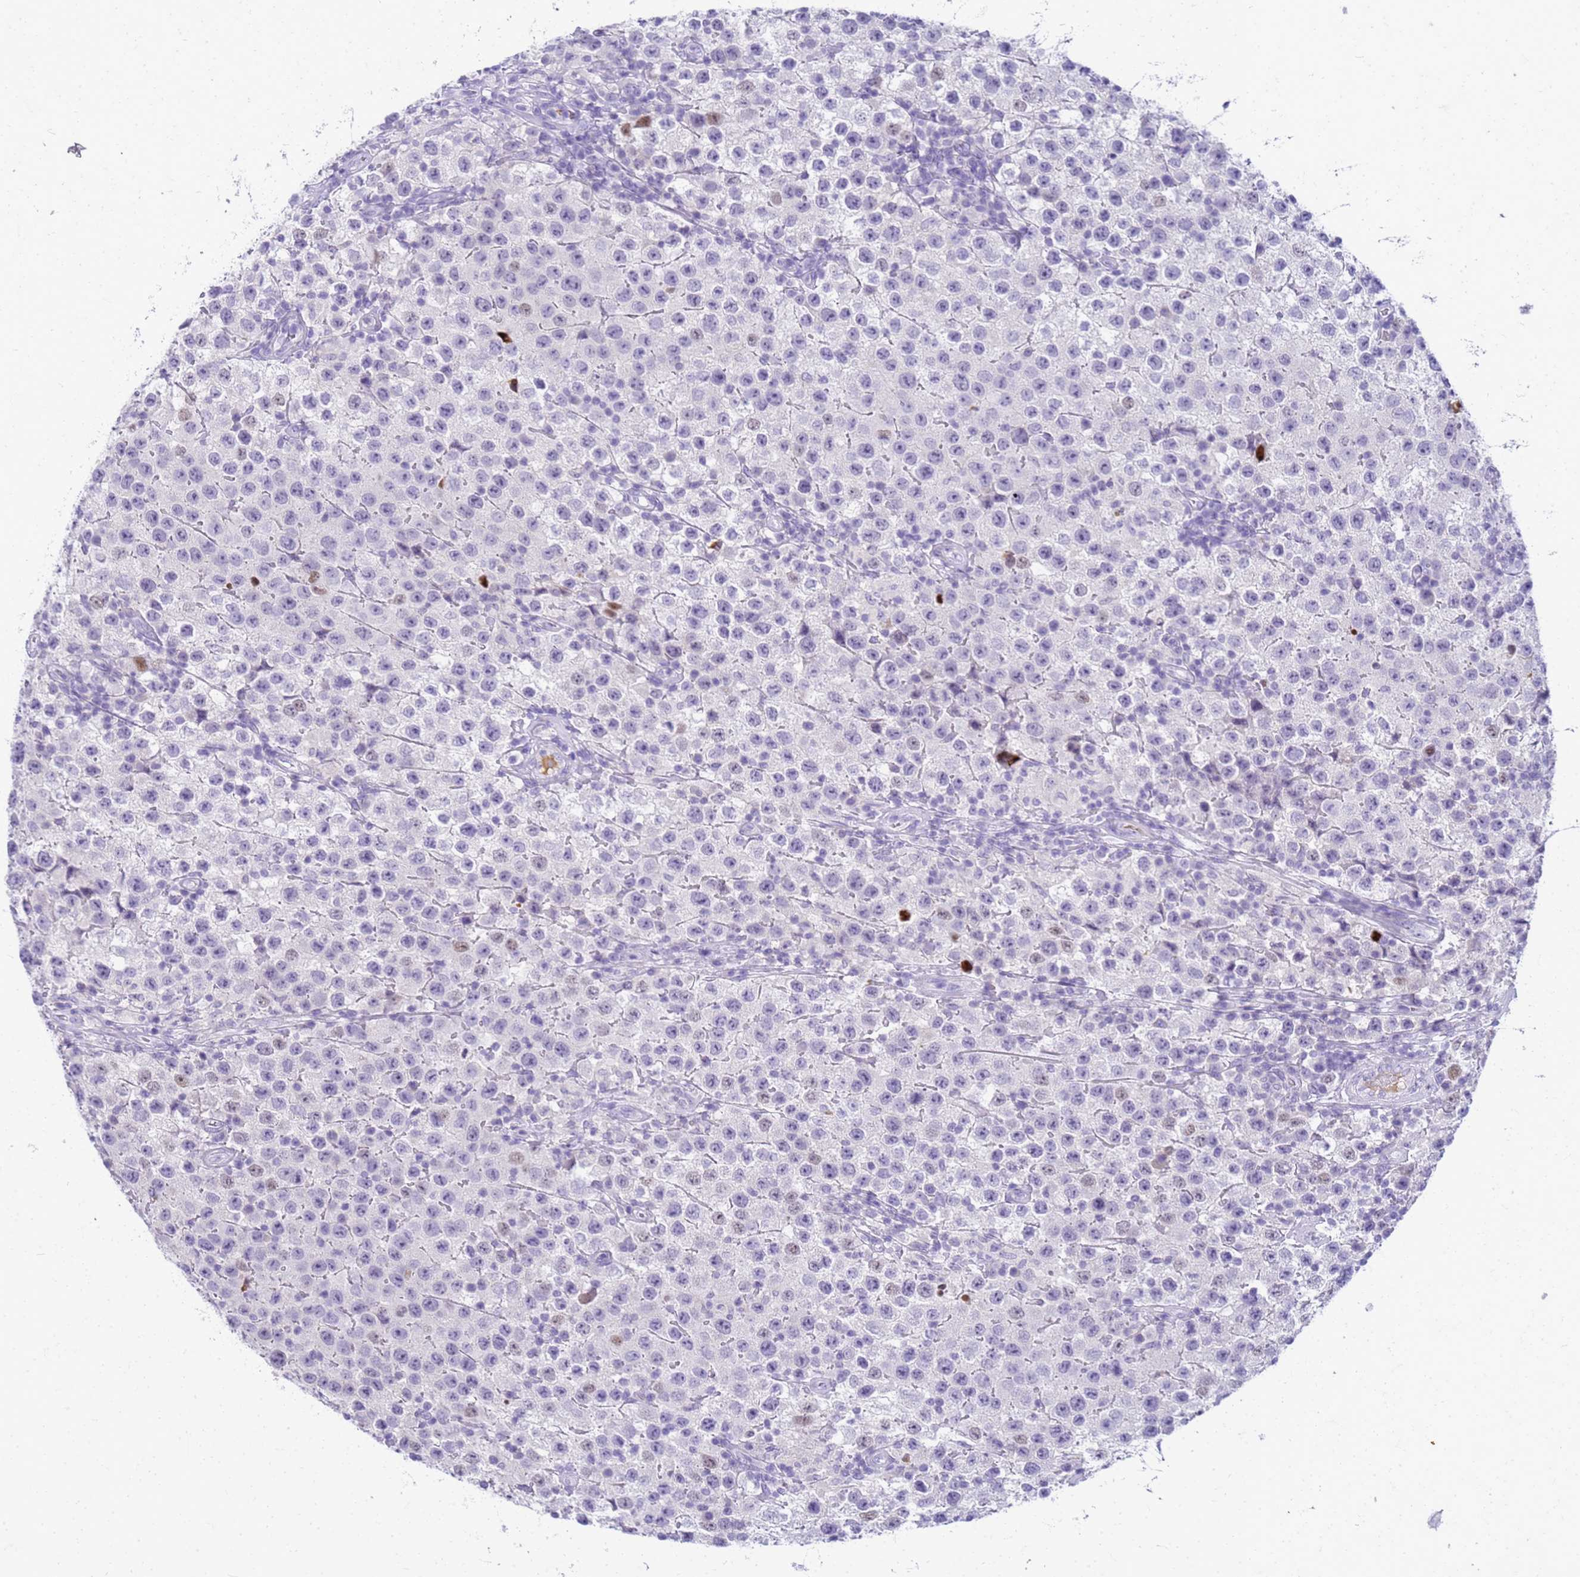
{"staining": {"intensity": "moderate", "quantity": "<25%", "location": "nuclear"}, "tissue": "testis cancer", "cell_type": "Tumor cells", "image_type": "cancer", "snomed": [{"axis": "morphology", "description": "Seminoma, NOS"}, {"axis": "morphology", "description": "Carcinoma, Embryonal, NOS"}, {"axis": "topography", "description": "Testis"}], "caption": "A photomicrograph showing moderate nuclear positivity in approximately <25% of tumor cells in testis seminoma, as visualized by brown immunohistochemical staining.", "gene": "CFAP100", "patient": {"sex": "male", "age": 41}}